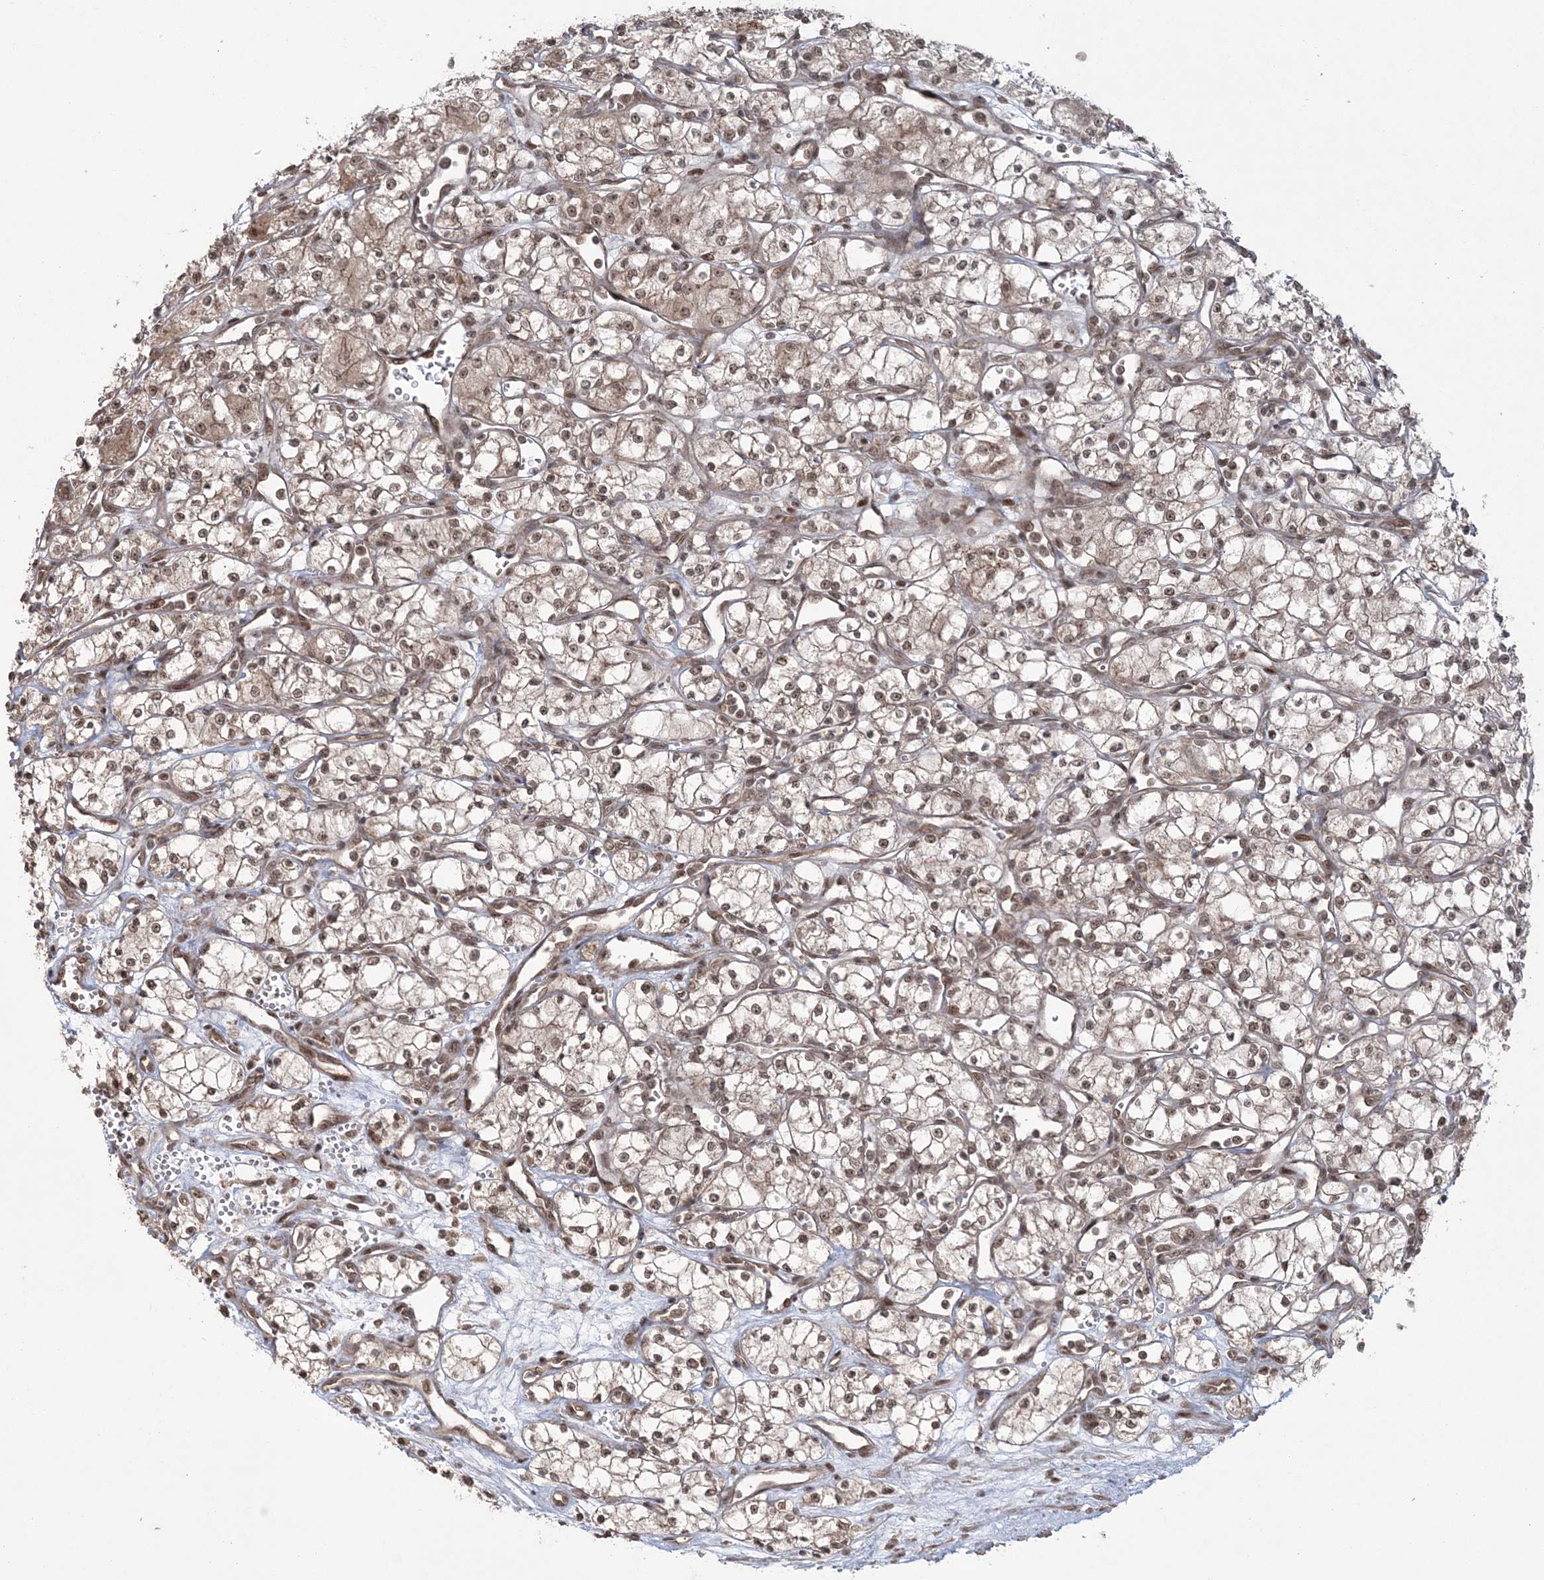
{"staining": {"intensity": "weak", "quantity": ">75%", "location": "cytoplasmic/membranous,nuclear"}, "tissue": "renal cancer", "cell_type": "Tumor cells", "image_type": "cancer", "snomed": [{"axis": "morphology", "description": "Adenocarcinoma, NOS"}, {"axis": "topography", "description": "Kidney"}], "caption": "Renal cancer stained for a protein (brown) exhibits weak cytoplasmic/membranous and nuclear positive expression in approximately >75% of tumor cells.", "gene": "EPB41L4A", "patient": {"sex": "male", "age": 59}}